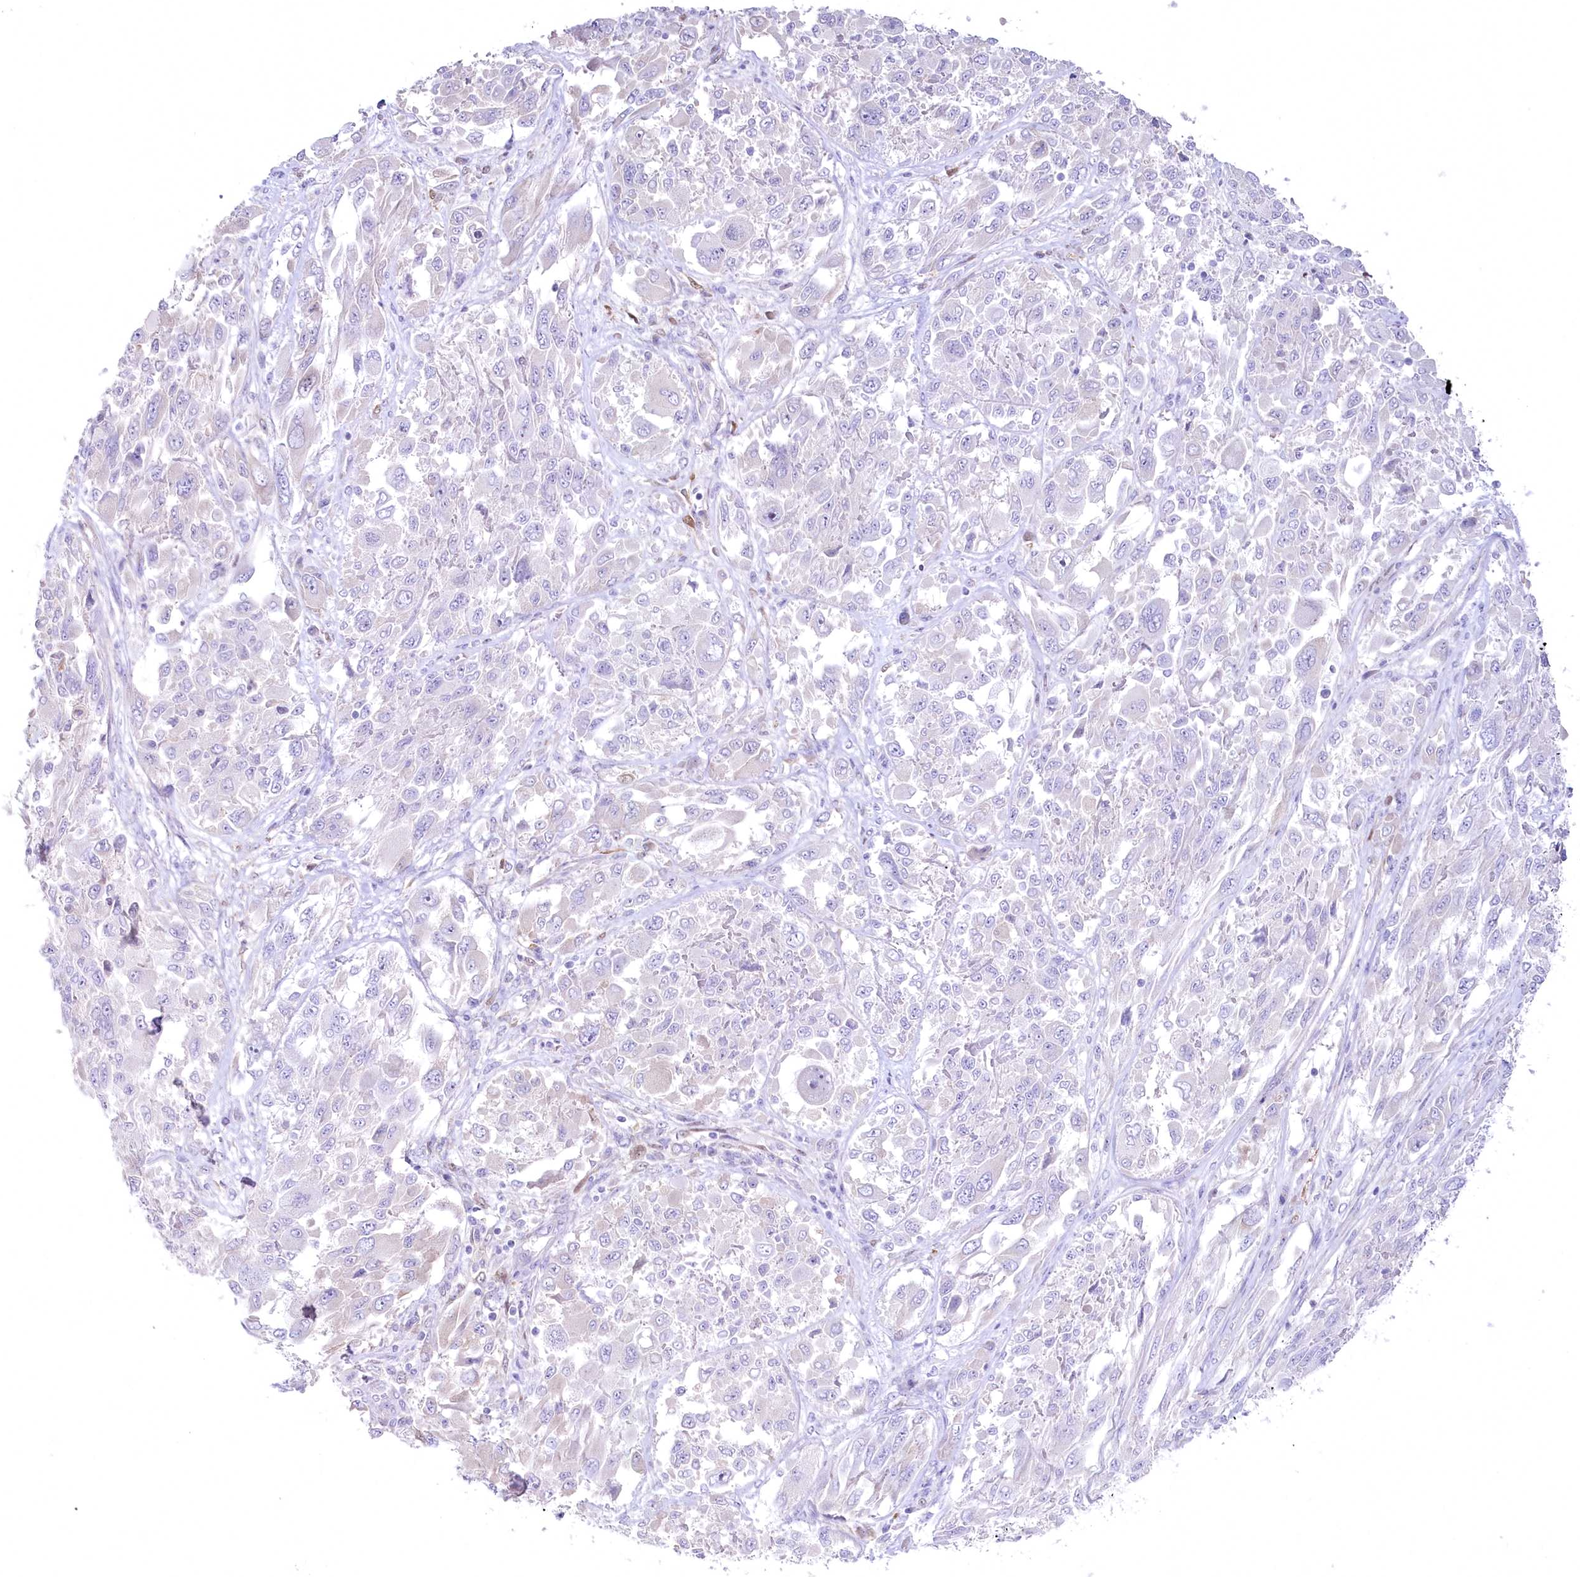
{"staining": {"intensity": "negative", "quantity": "none", "location": "none"}, "tissue": "melanoma", "cell_type": "Tumor cells", "image_type": "cancer", "snomed": [{"axis": "morphology", "description": "Malignant melanoma, NOS"}, {"axis": "topography", "description": "Skin"}], "caption": "A high-resolution image shows immunohistochemistry (IHC) staining of malignant melanoma, which shows no significant staining in tumor cells.", "gene": "MYOZ1", "patient": {"sex": "female", "age": 91}}